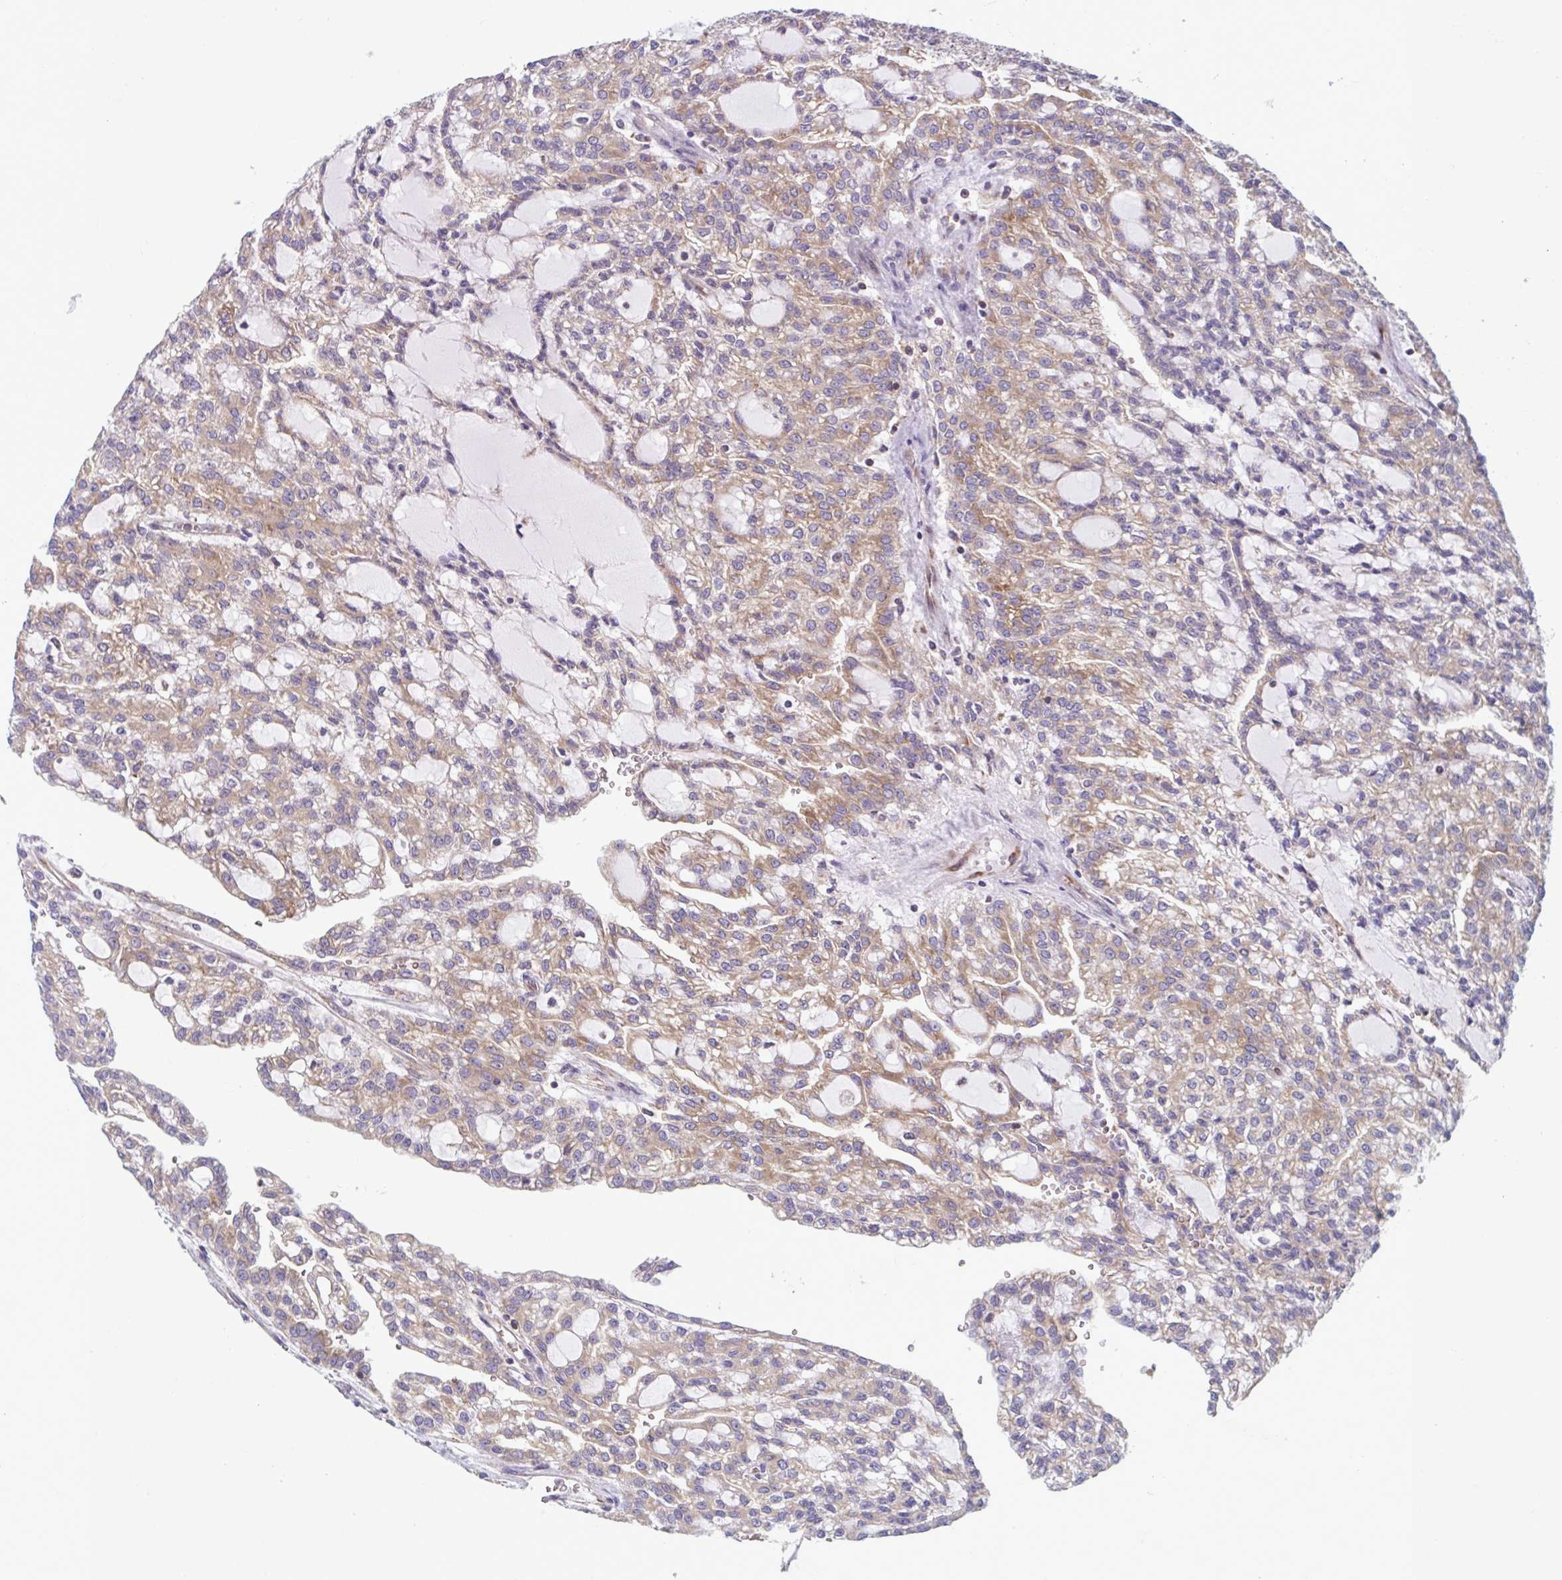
{"staining": {"intensity": "moderate", "quantity": ">75%", "location": "cytoplasmic/membranous"}, "tissue": "renal cancer", "cell_type": "Tumor cells", "image_type": "cancer", "snomed": [{"axis": "morphology", "description": "Adenocarcinoma, NOS"}, {"axis": "topography", "description": "Kidney"}], "caption": "Moderate cytoplasmic/membranous protein staining is identified in approximately >75% of tumor cells in renal adenocarcinoma.", "gene": "RPS16", "patient": {"sex": "male", "age": 63}}